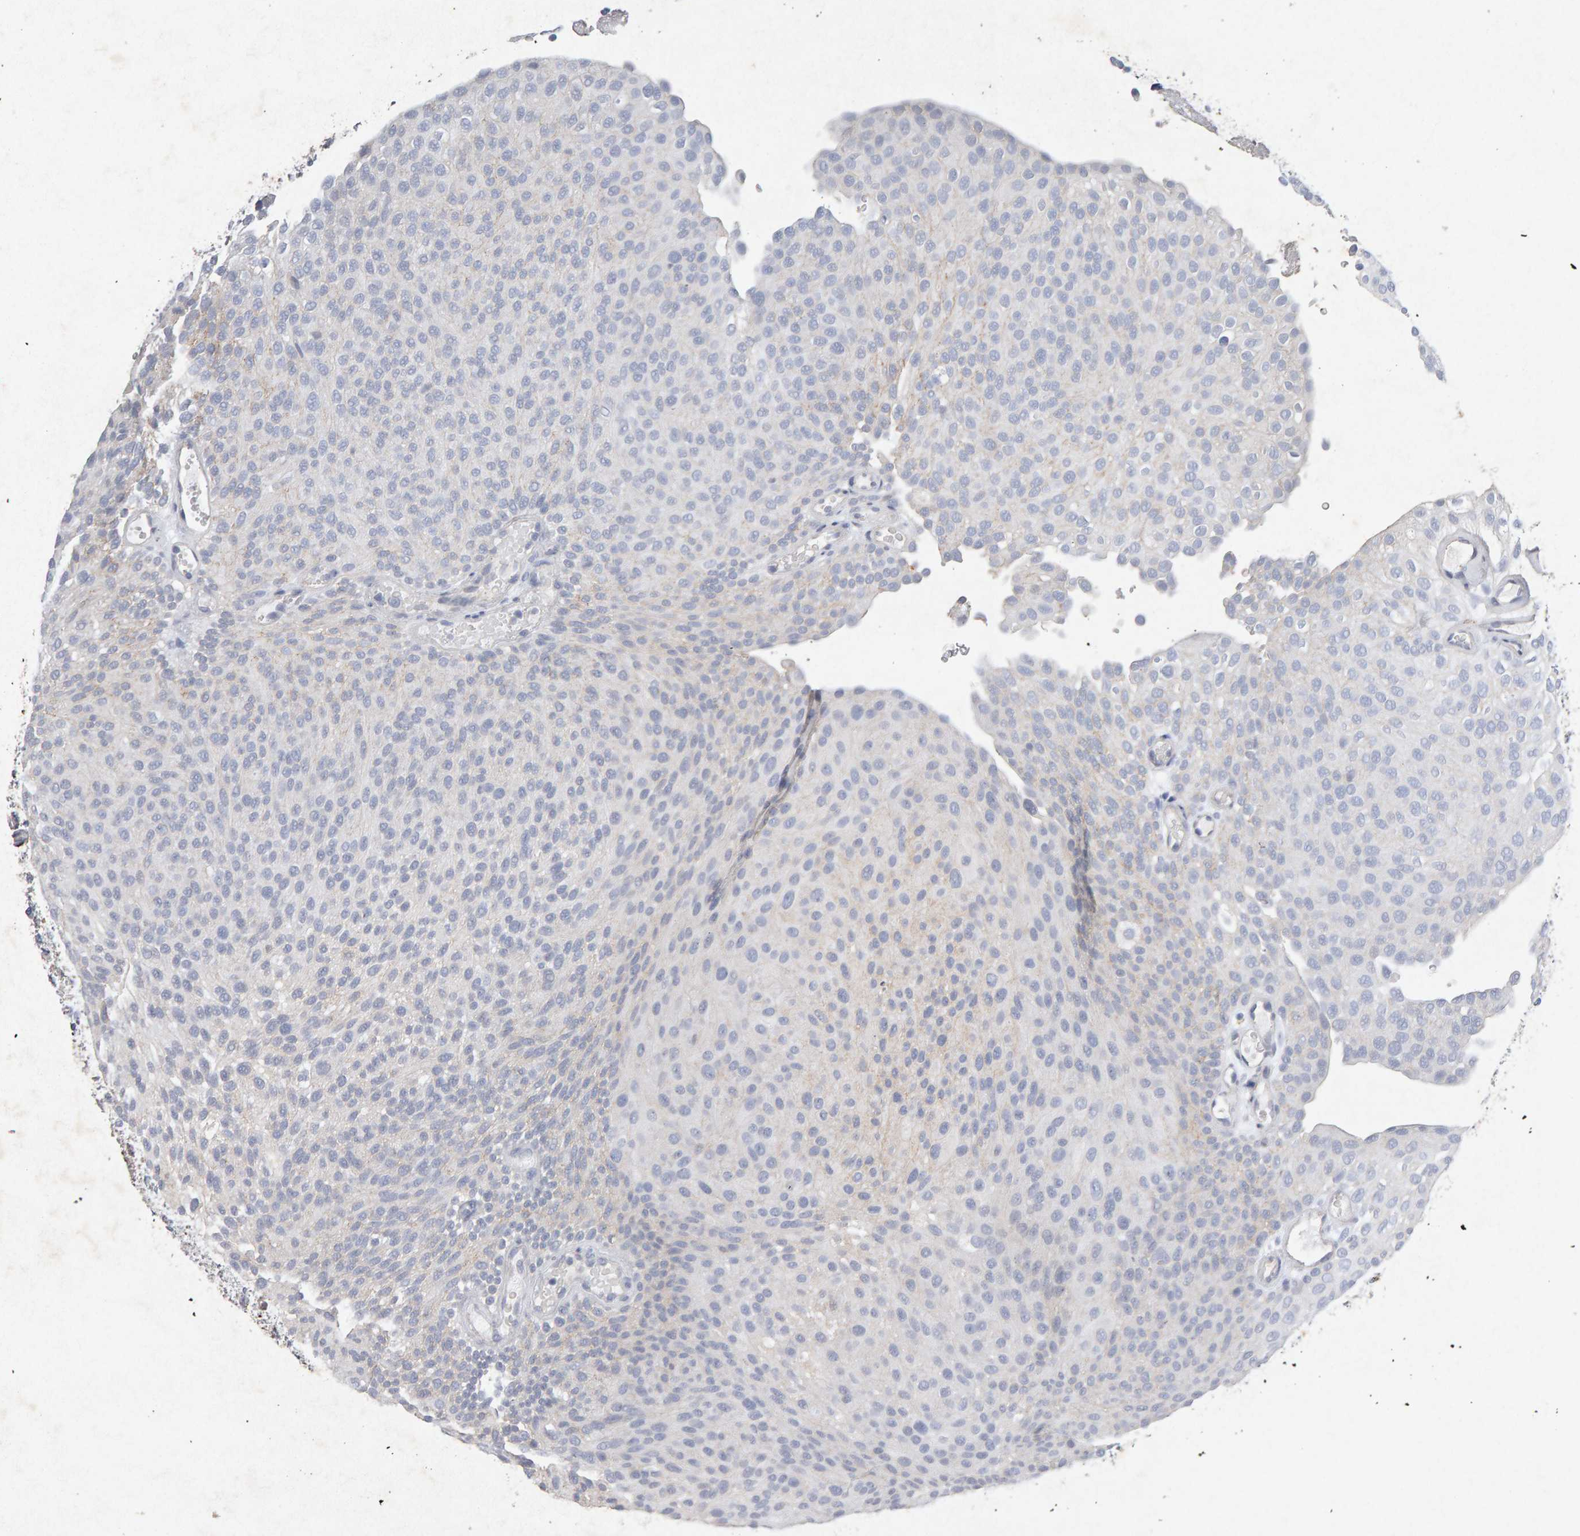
{"staining": {"intensity": "negative", "quantity": "none", "location": "none"}, "tissue": "urothelial cancer", "cell_type": "Tumor cells", "image_type": "cancer", "snomed": [{"axis": "morphology", "description": "Urothelial carcinoma, Low grade"}, {"axis": "topography", "description": "Urinary bladder"}], "caption": "Immunohistochemistry (IHC) of urothelial cancer displays no positivity in tumor cells.", "gene": "PTPRM", "patient": {"sex": "male", "age": 78}}